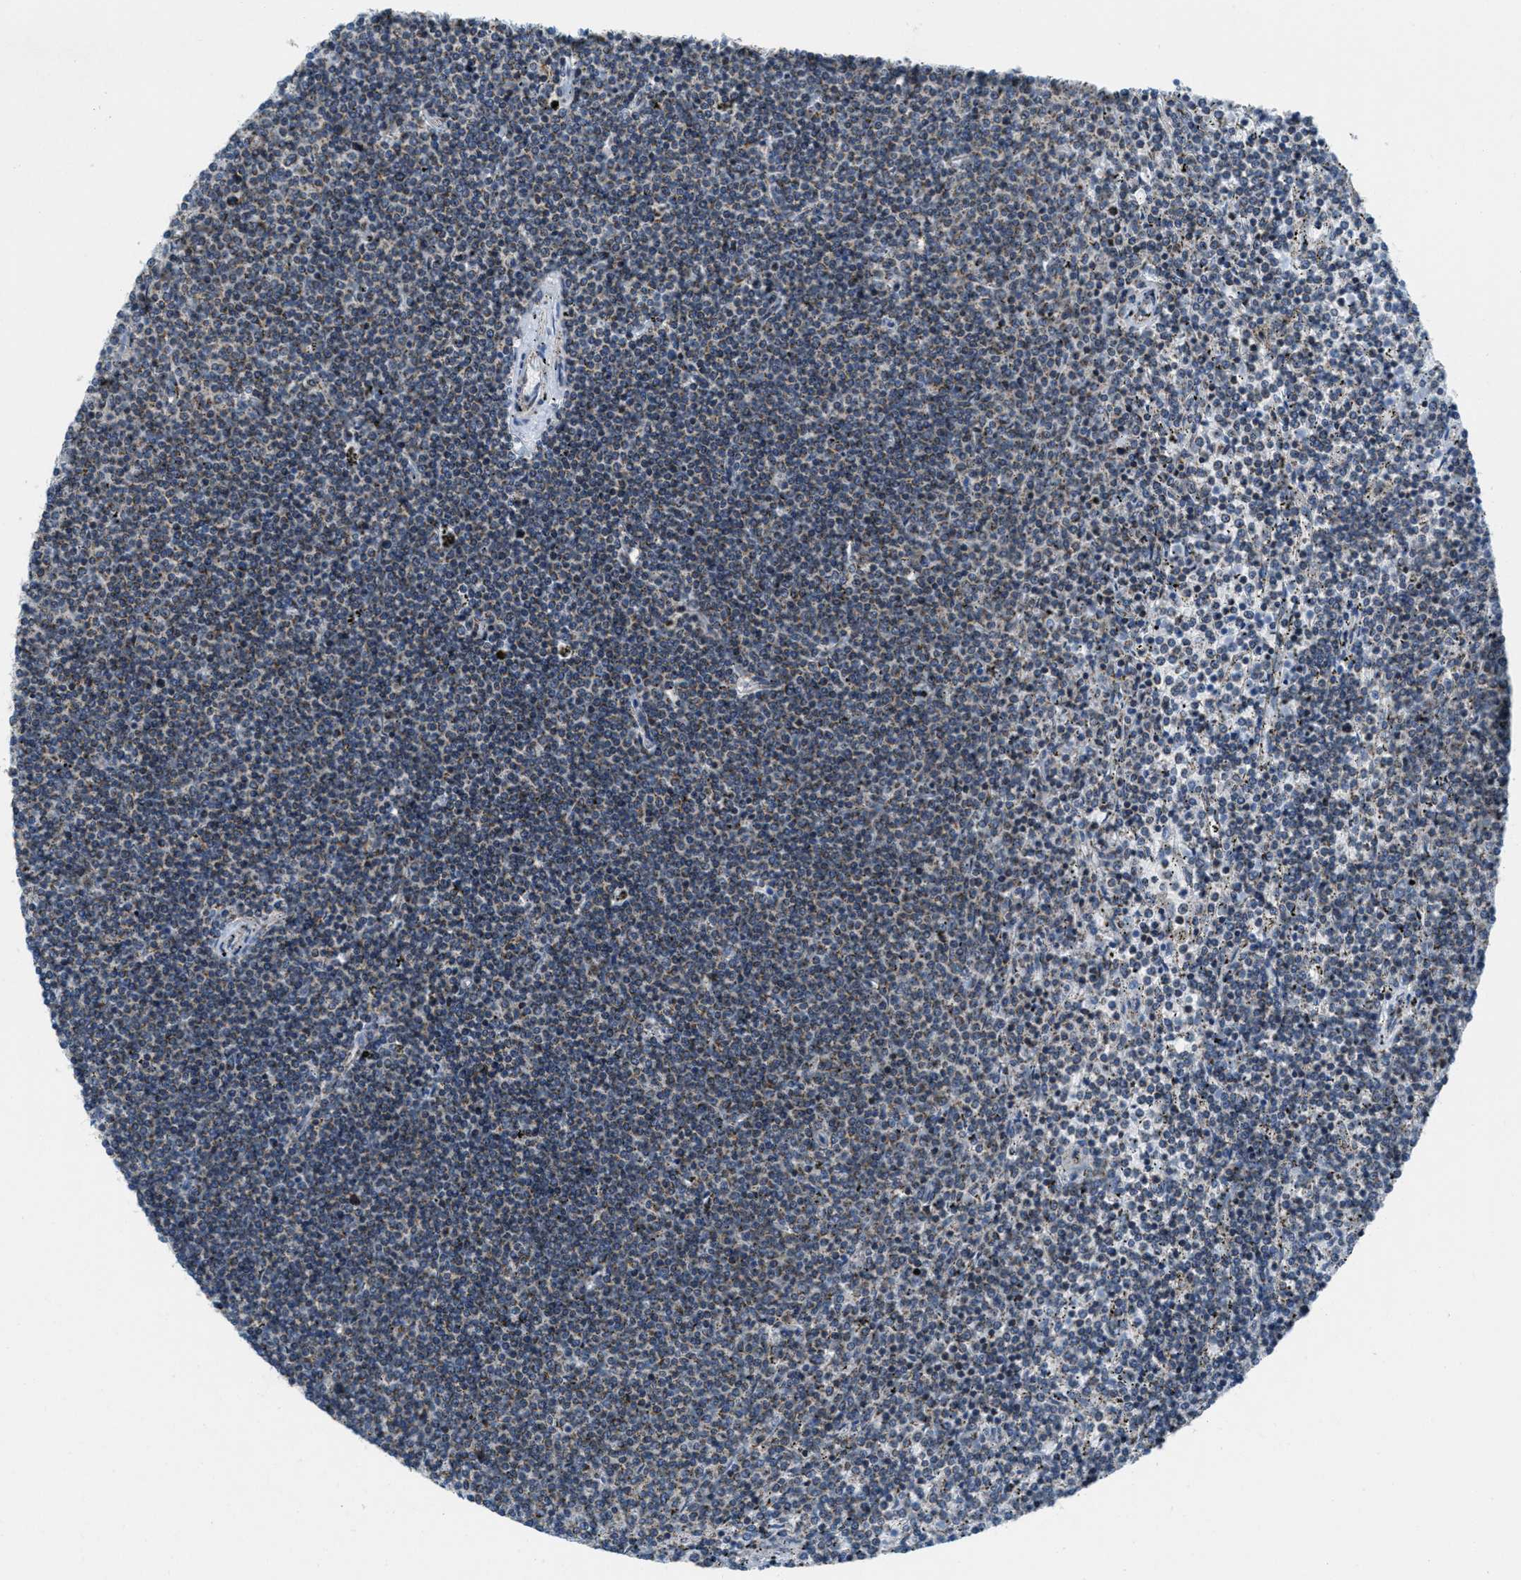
{"staining": {"intensity": "weak", "quantity": "25%-75%", "location": "cytoplasmic/membranous"}, "tissue": "lymphoma", "cell_type": "Tumor cells", "image_type": "cancer", "snomed": [{"axis": "morphology", "description": "Malignant lymphoma, non-Hodgkin's type, Low grade"}, {"axis": "topography", "description": "Spleen"}], "caption": "Immunohistochemical staining of human lymphoma reveals weak cytoplasmic/membranous protein positivity in approximately 25%-75% of tumor cells.", "gene": "MFSD13A", "patient": {"sex": "female", "age": 50}}